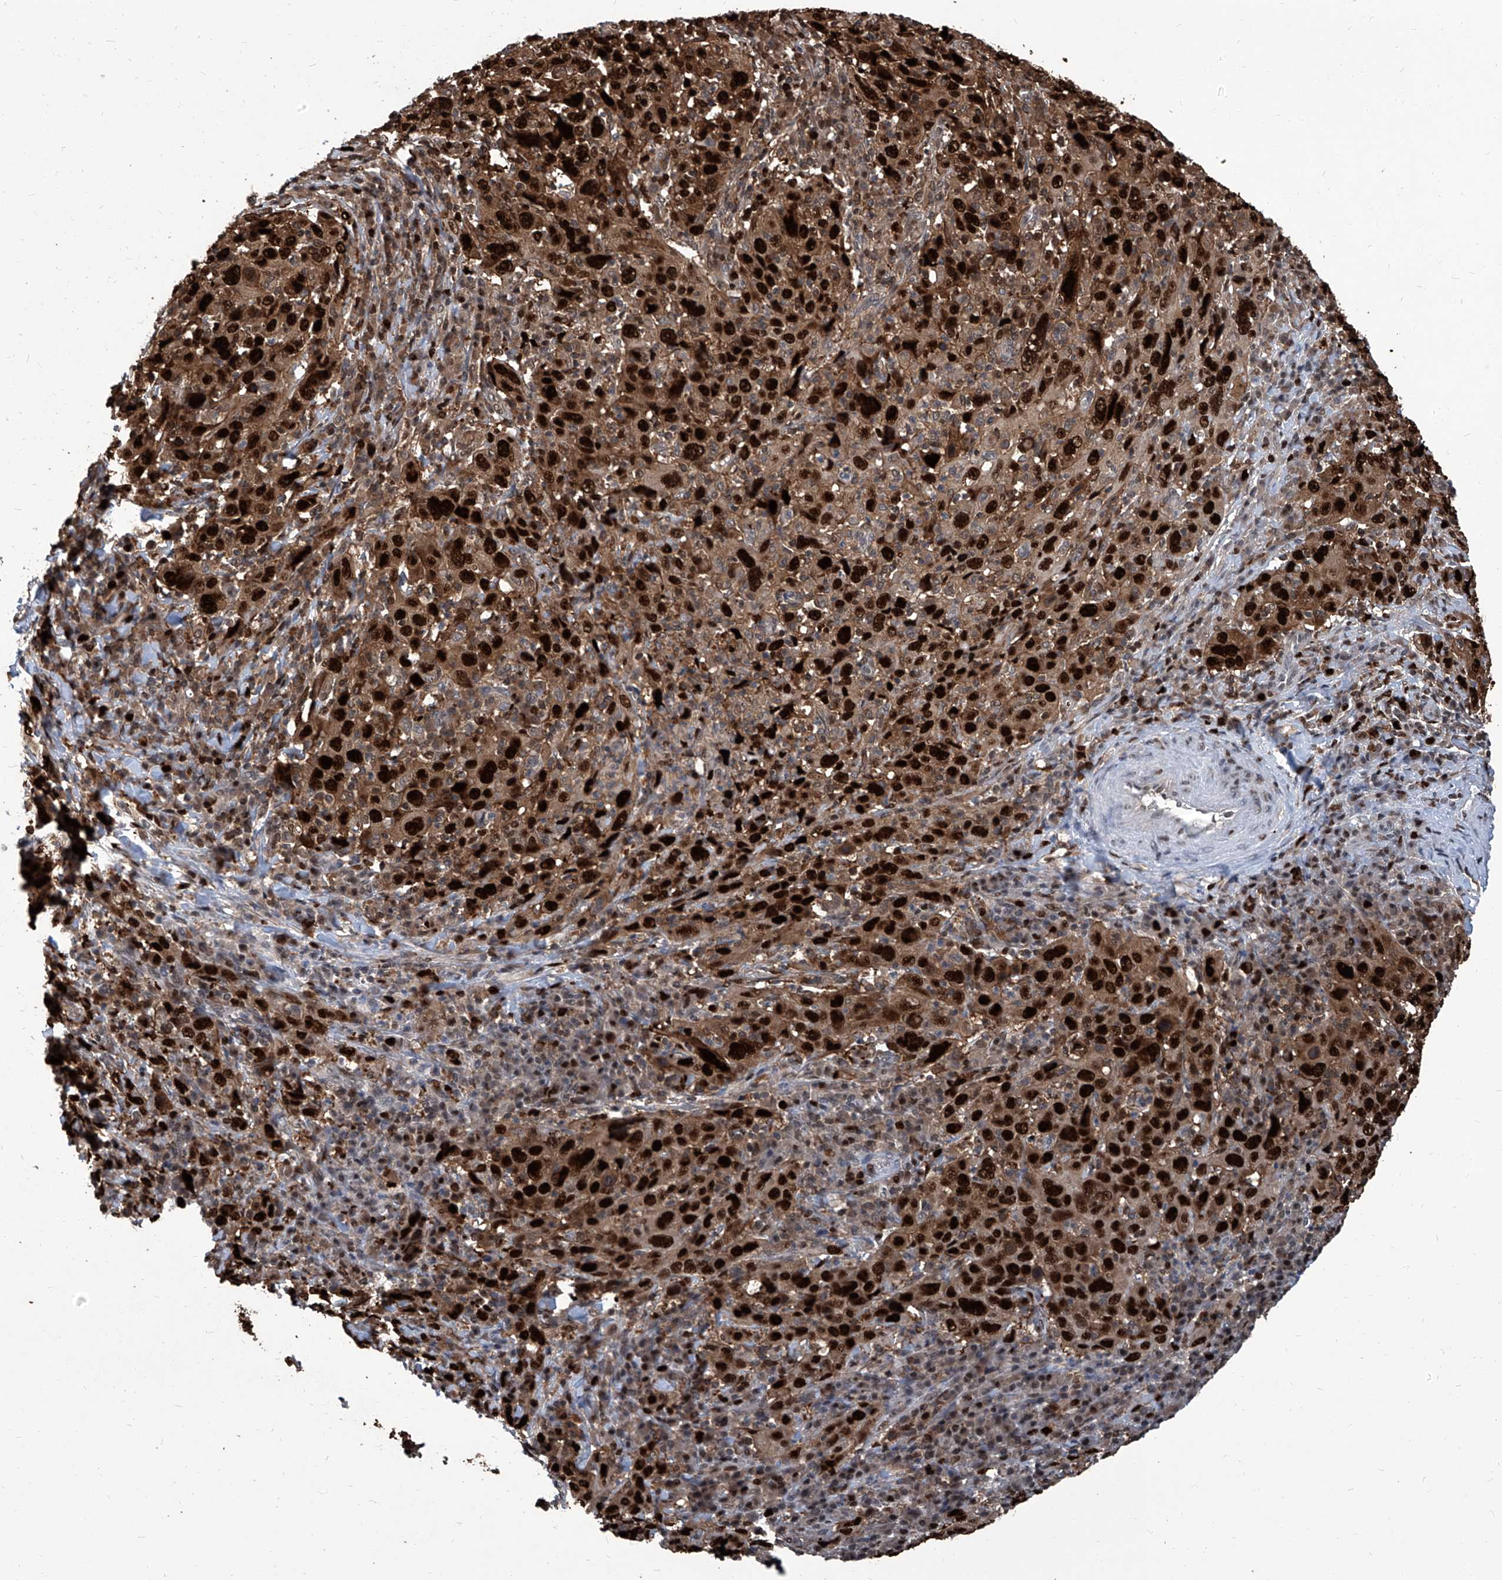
{"staining": {"intensity": "strong", "quantity": ">75%", "location": "cytoplasmic/membranous,nuclear"}, "tissue": "cervical cancer", "cell_type": "Tumor cells", "image_type": "cancer", "snomed": [{"axis": "morphology", "description": "Squamous cell carcinoma, NOS"}, {"axis": "topography", "description": "Cervix"}], "caption": "Brown immunohistochemical staining in cervical squamous cell carcinoma demonstrates strong cytoplasmic/membranous and nuclear positivity in about >75% of tumor cells. (brown staining indicates protein expression, while blue staining denotes nuclei).", "gene": "PCNA", "patient": {"sex": "female", "age": 46}}